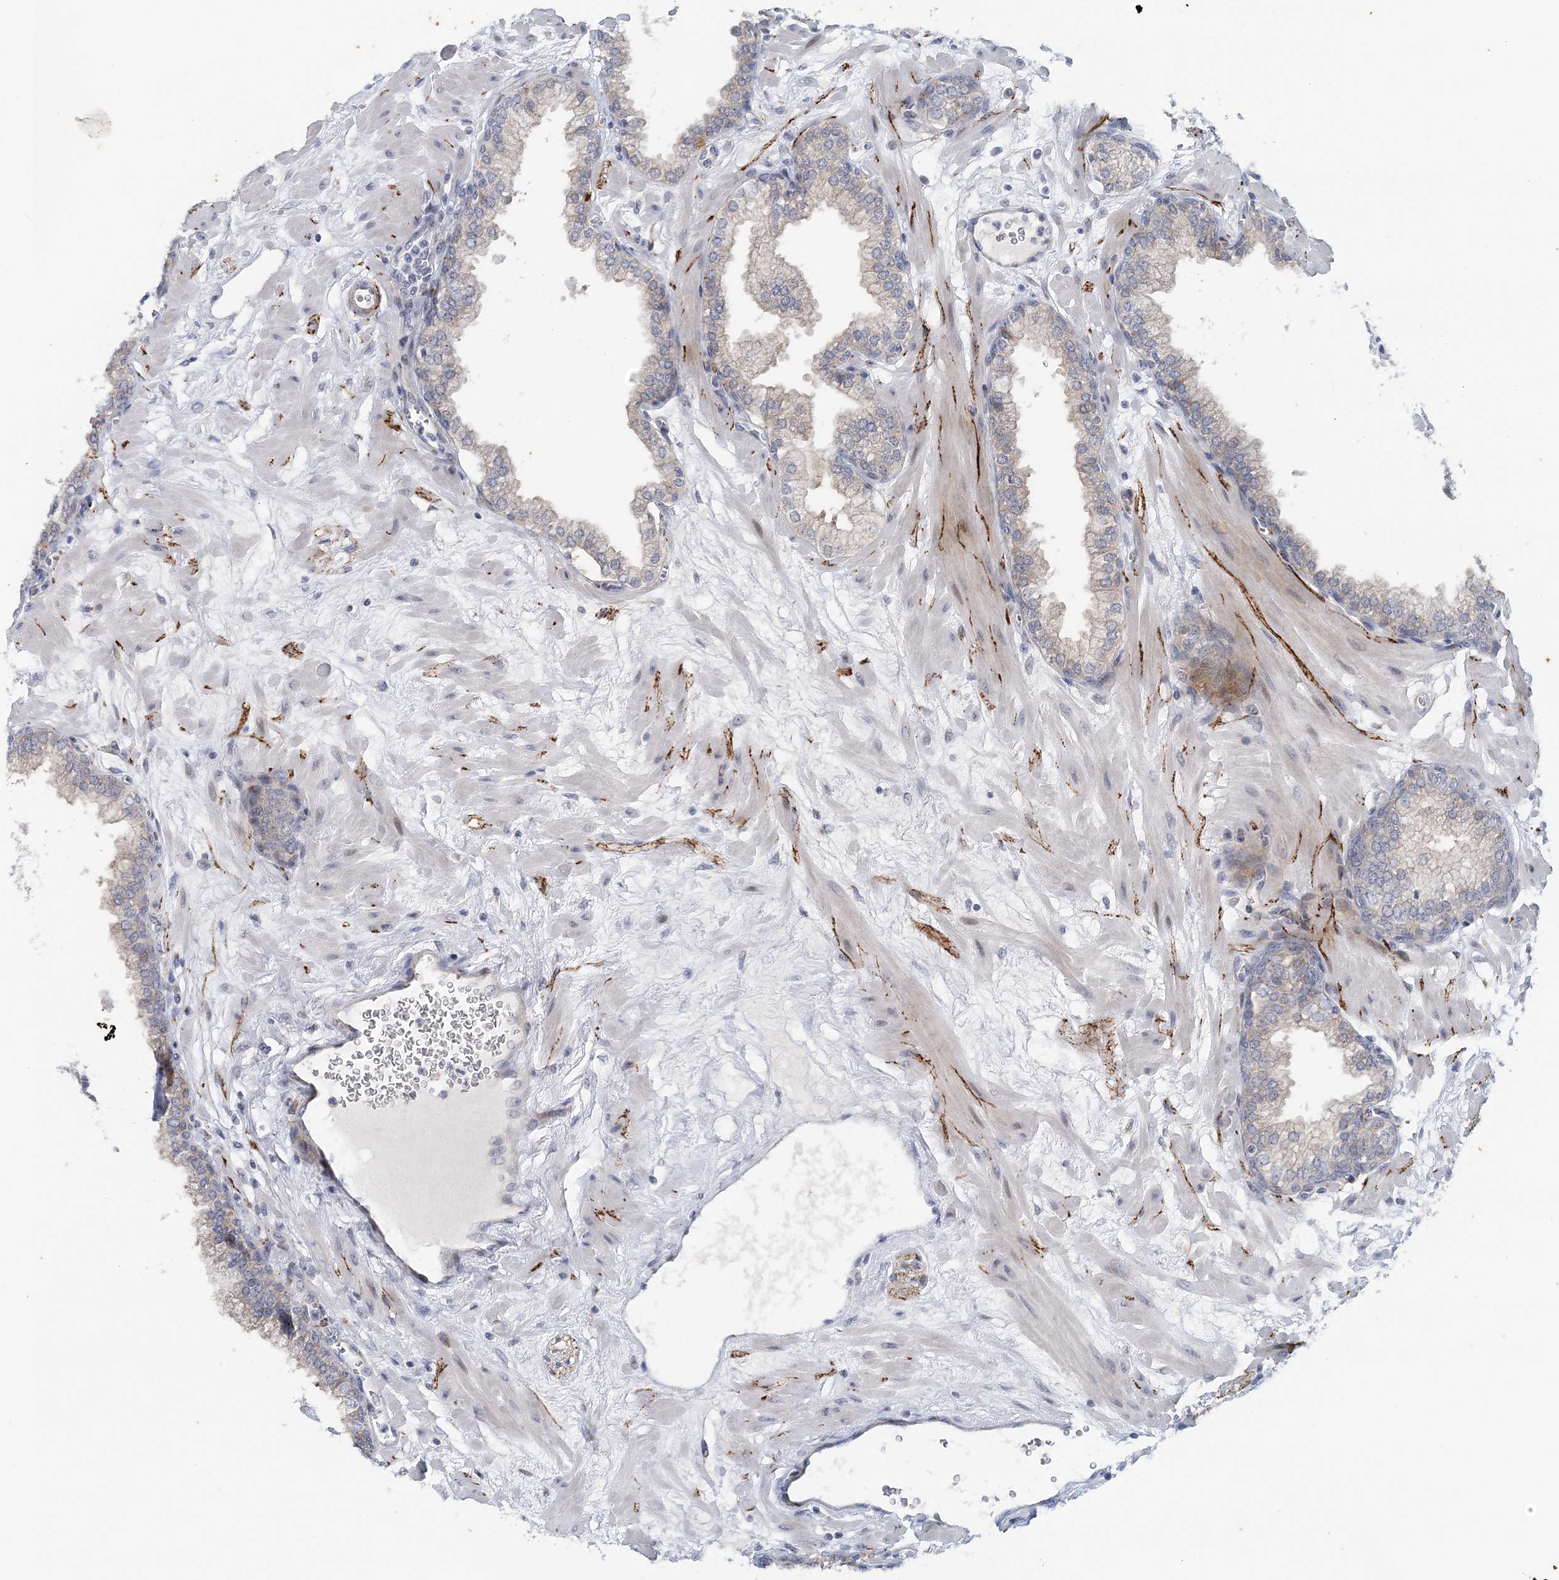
{"staining": {"intensity": "negative", "quantity": "none", "location": "none"}, "tissue": "prostate", "cell_type": "Glandular cells", "image_type": "normal", "snomed": [{"axis": "morphology", "description": "Normal tissue, NOS"}, {"axis": "morphology", "description": "Urothelial carcinoma, Low grade"}, {"axis": "topography", "description": "Urinary bladder"}, {"axis": "topography", "description": "Prostate"}], "caption": "DAB immunohistochemical staining of benign human prostate shows no significant positivity in glandular cells. The staining is performed using DAB brown chromogen with nuclei counter-stained in using hematoxylin.", "gene": "SNED1", "patient": {"sex": "male", "age": 60}}